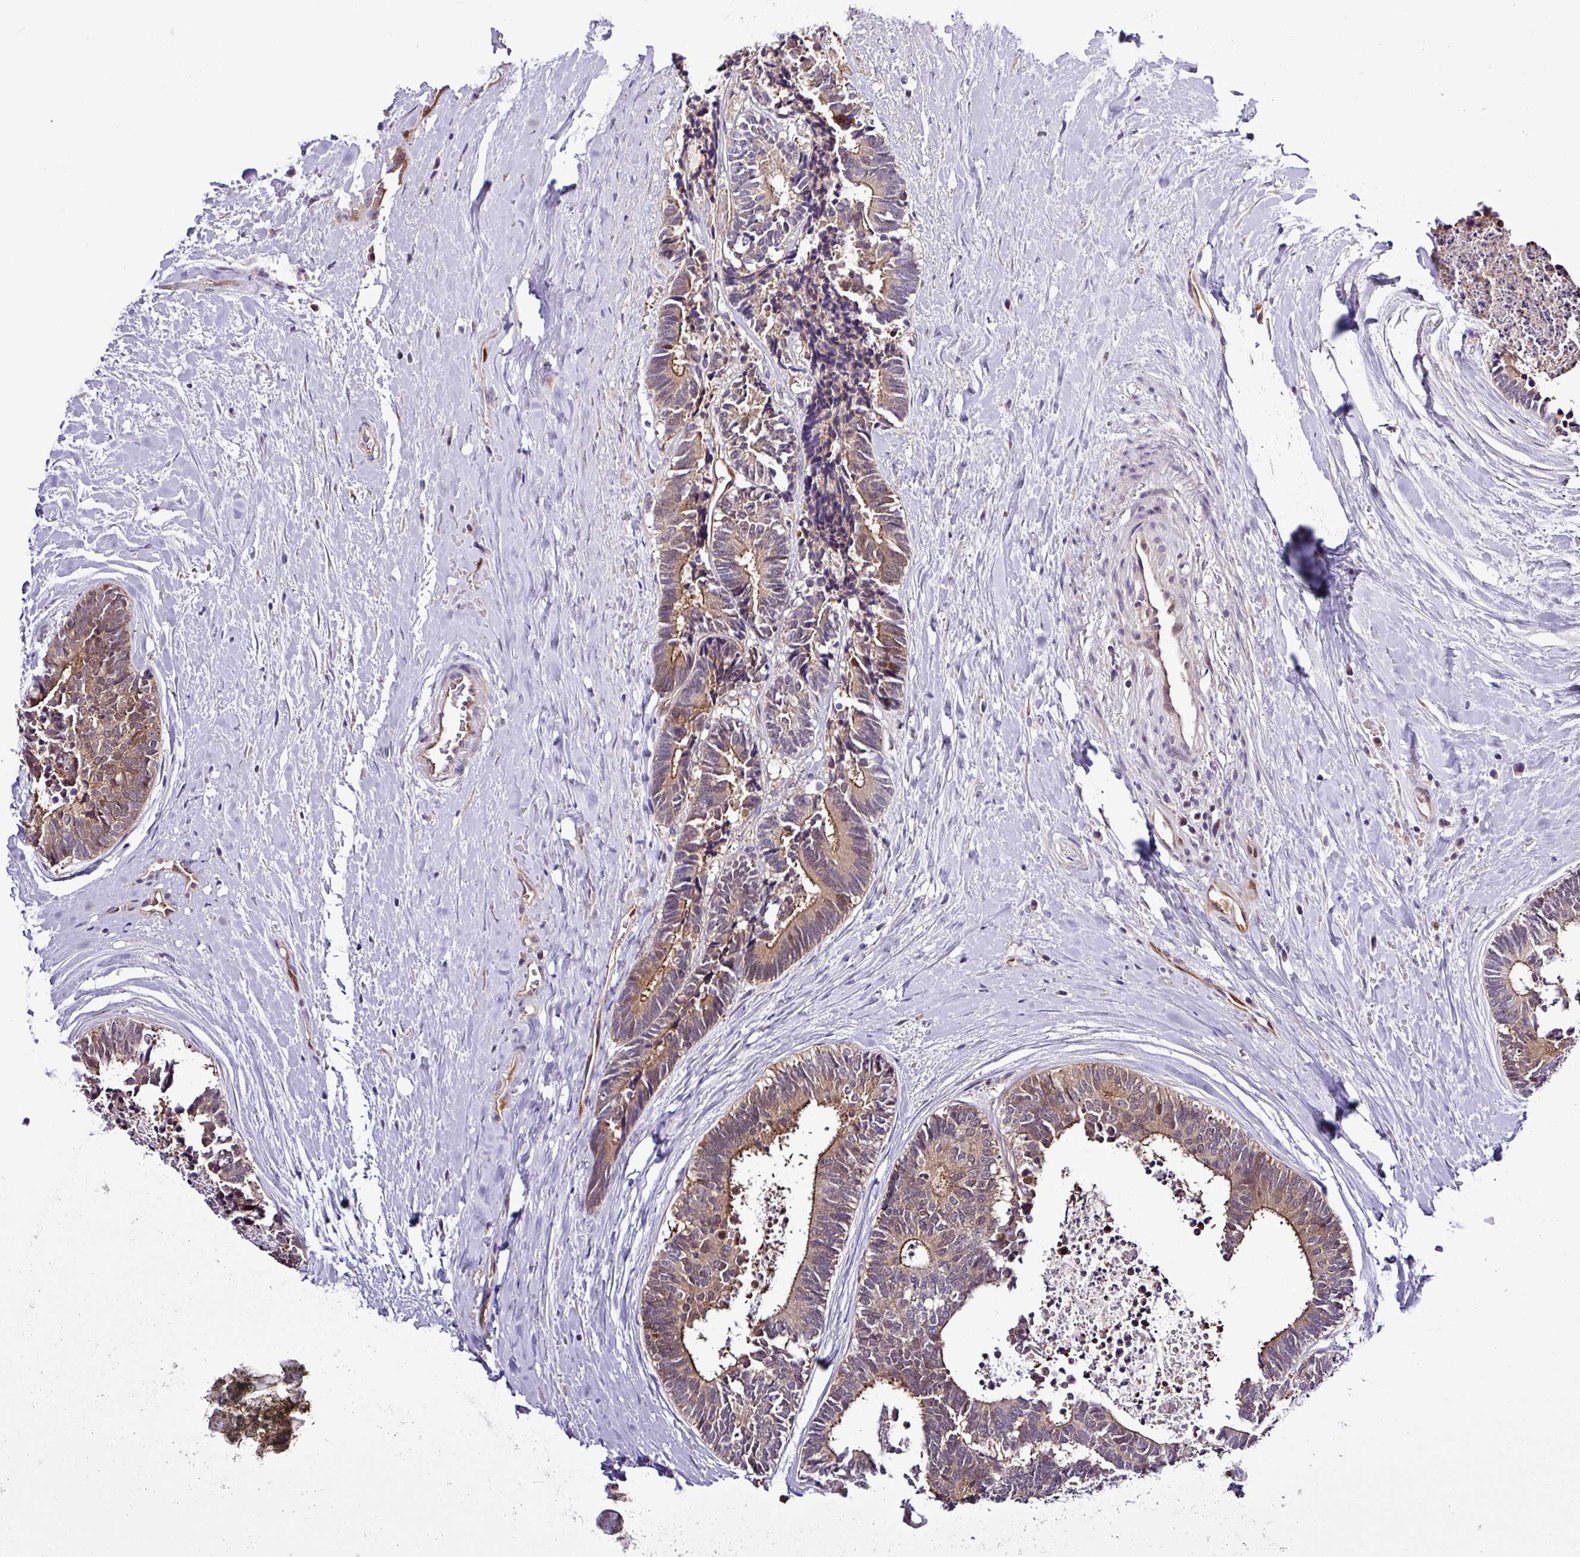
{"staining": {"intensity": "weak", "quantity": ">75%", "location": "cytoplasmic/membranous"}, "tissue": "colorectal cancer", "cell_type": "Tumor cells", "image_type": "cancer", "snomed": [{"axis": "morphology", "description": "Adenocarcinoma, NOS"}, {"axis": "topography", "description": "Colon"}, {"axis": "topography", "description": "Rectum"}], "caption": "A histopathology image of human colorectal cancer stained for a protein exhibits weak cytoplasmic/membranous brown staining in tumor cells. (brown staining indicates protein expression, while blue staining denotes nuclei).", "gene": "CARHSP1", "patient": {"sex": "male", "age": 57}}